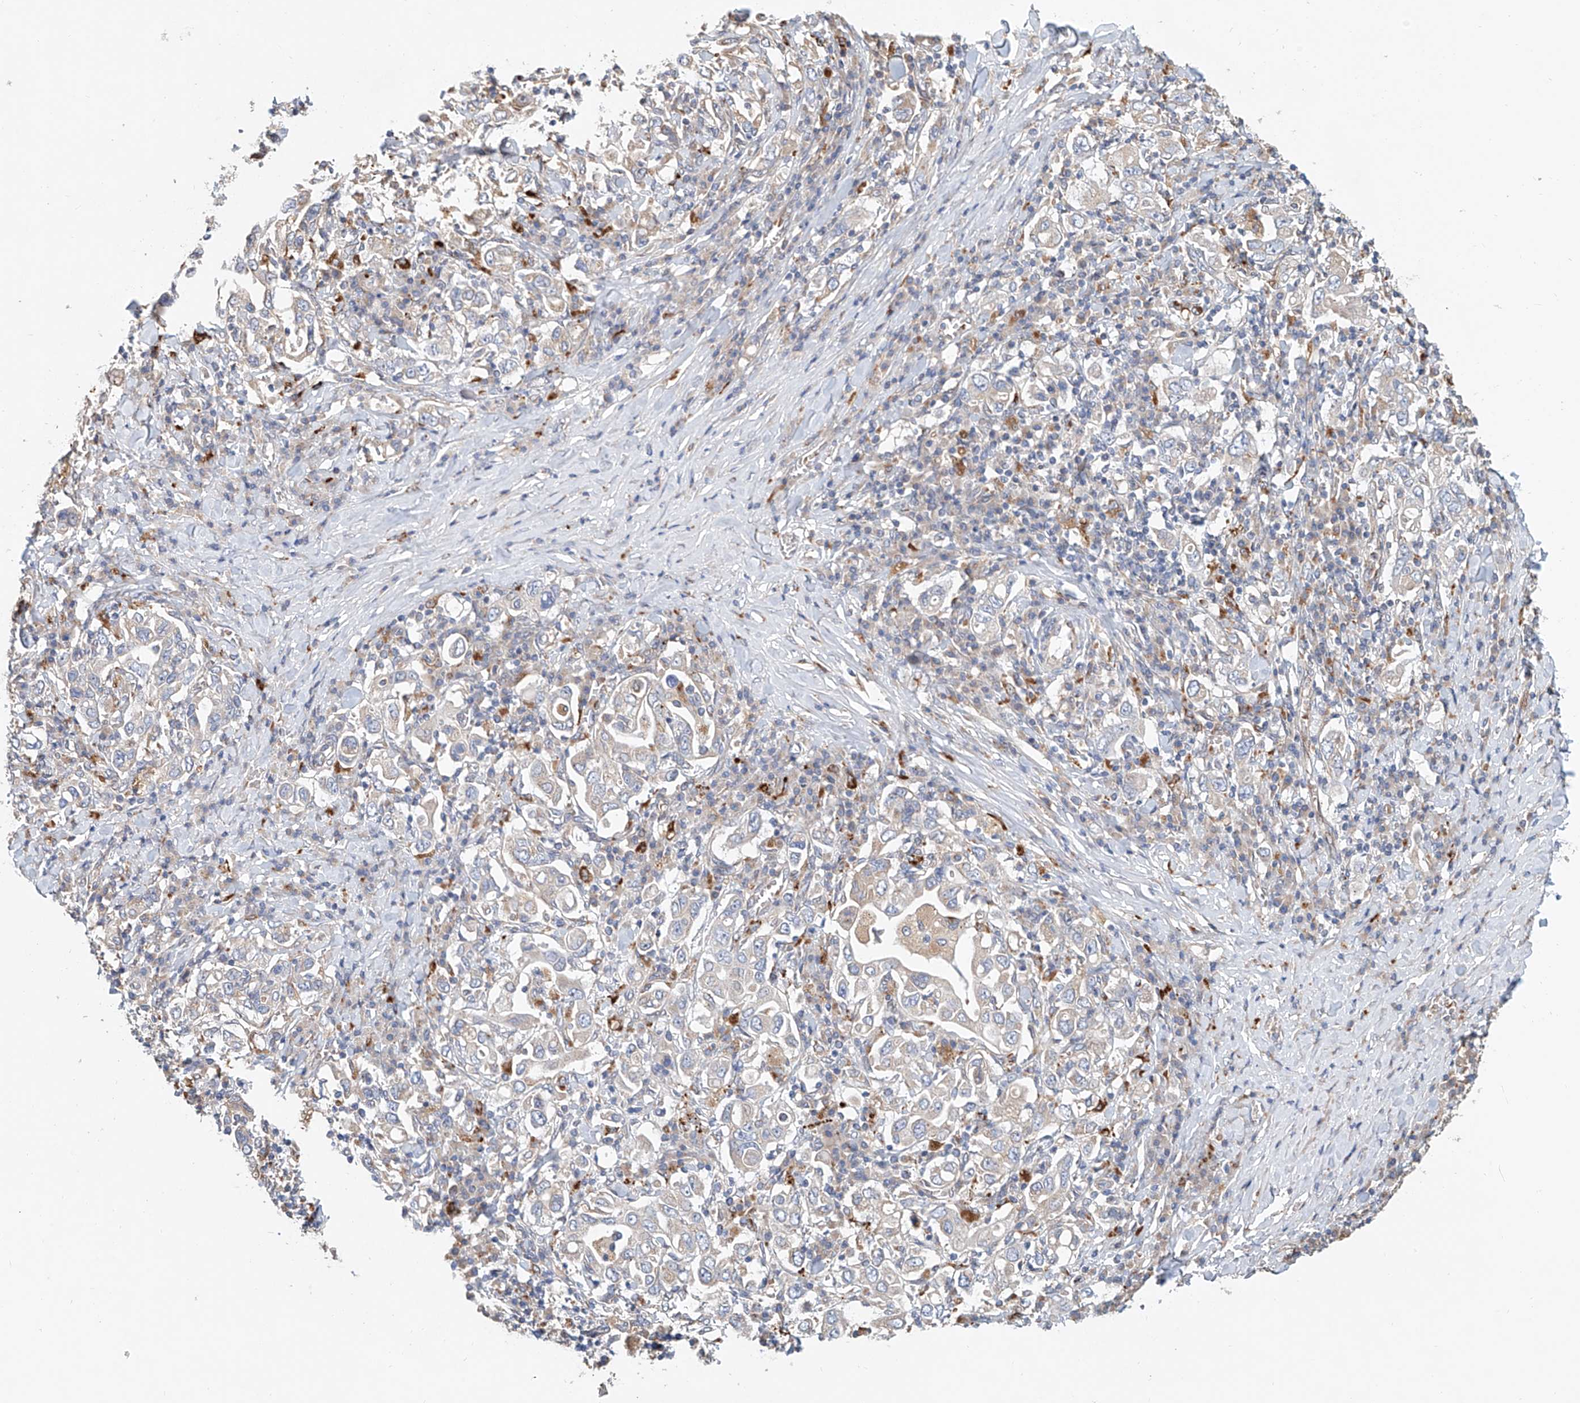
{"staining": {"intensity": "negative", "quantity": "none", "location": "none"}, "tissue": "stomach cancer", "cell_type": "Tumor cells", "image_type": "cancer", "snomed": [{"axis": "morphology", "description": "Adenocarcinoma, NOS"}, {"axis": "topography", "description": "Stomach, upper"}], "caption": "This is an immunohistochemistry photomicrograph of human adenocarcinoma (stomach). There is no staining in tumor cells.", "gene": "HGSNAT", "patient": {"sex": "male", "age": 62}}